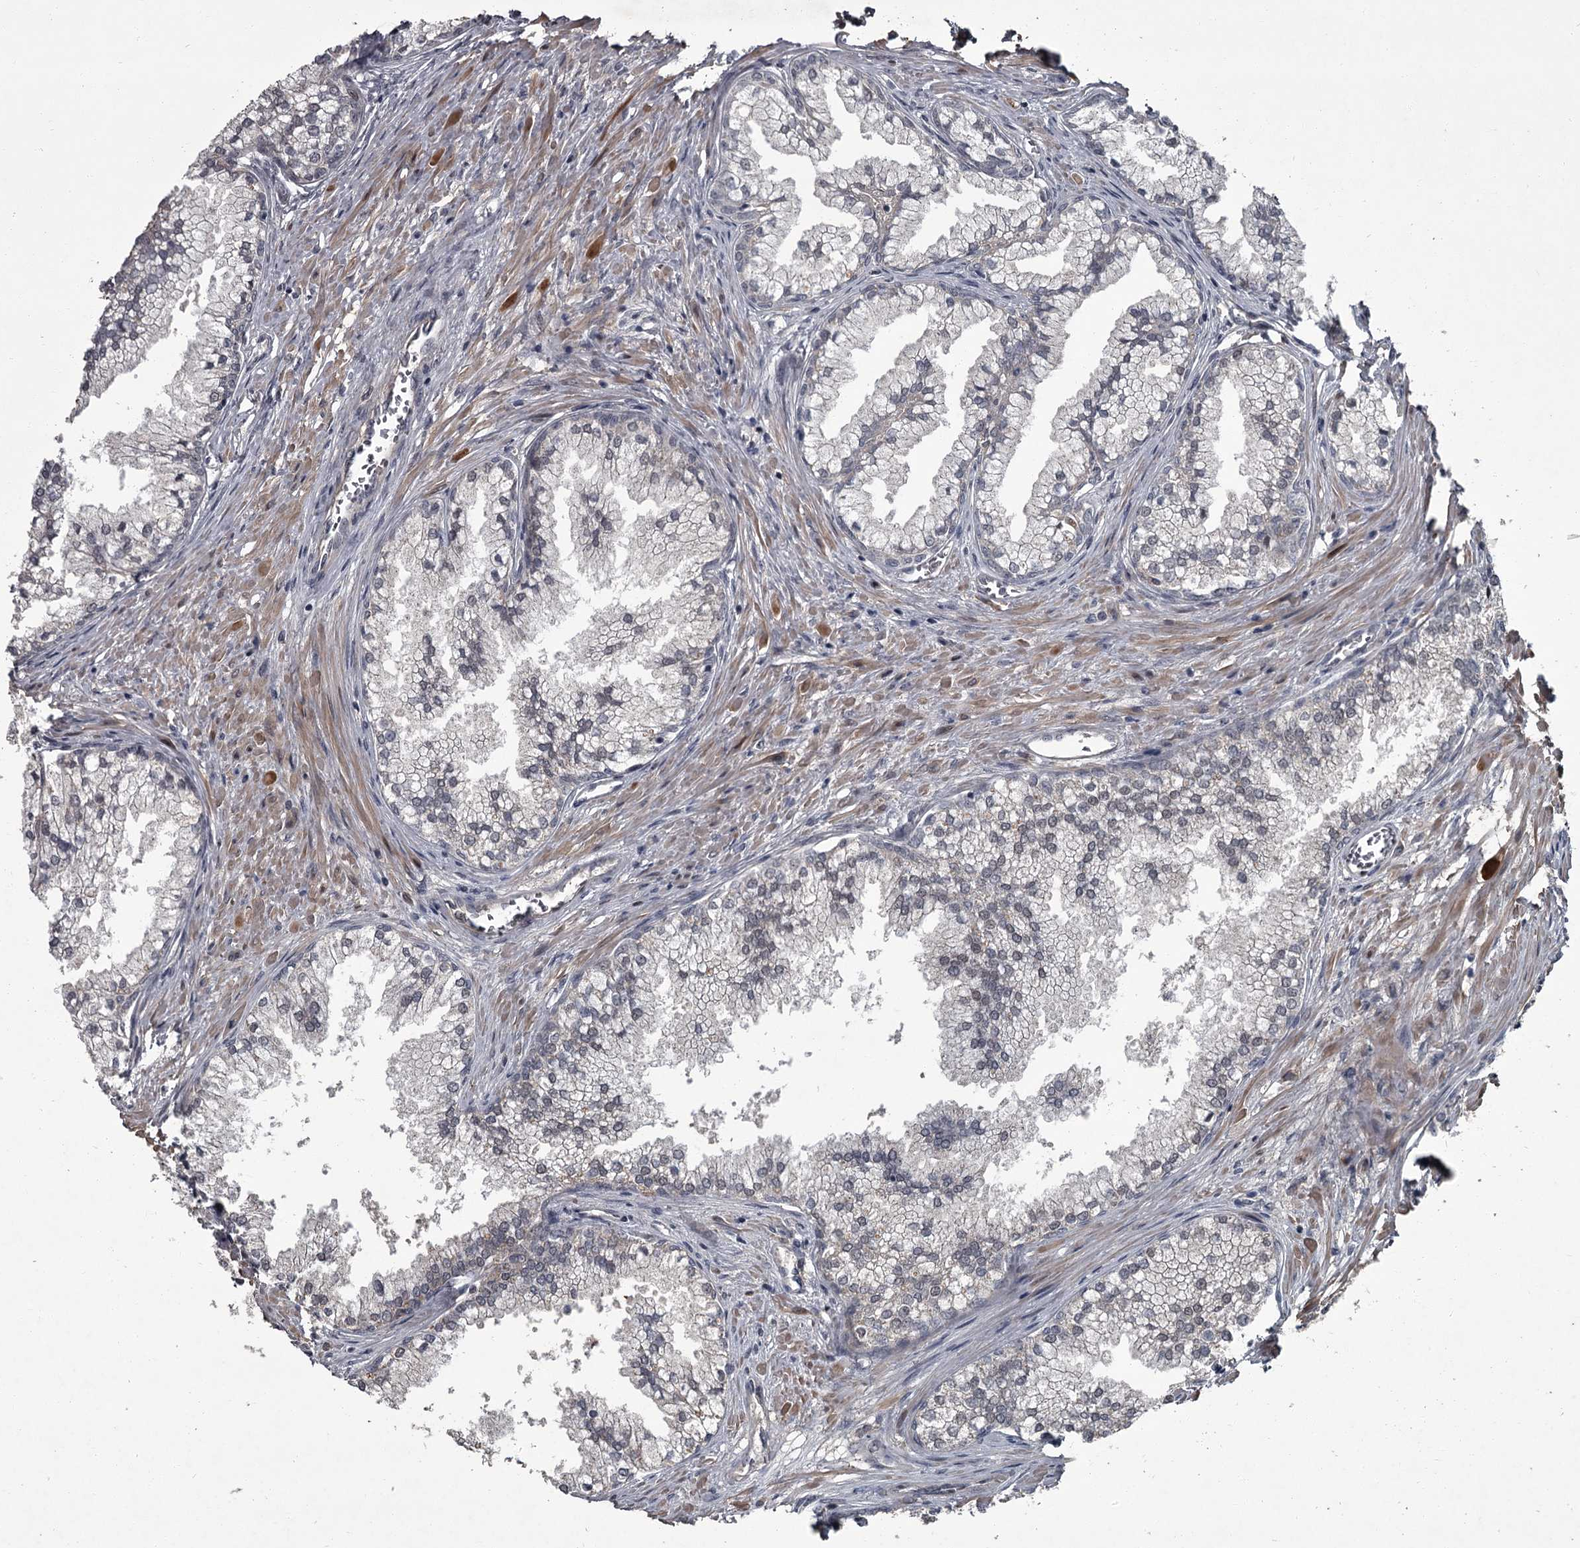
{"staining": {"intensity": "negative", "quantity": "none", "location": "none"}, "tissue": "prostate cancer", "cell_type": "Tumor cells", "image_type": "cancer", "snomed": [{"axis": "morphology", "description": "Adenocarcinoma, High grade"}, {"axis": "topography", "description": "Prostate"}], "caption": "Immunohistochemical staining of prostate high-grade adenocarcinoma demonstrates no significant staining in tumor cells.", "gene": "FLVCR2", "patient": {"sex": "male", "age": 69}}